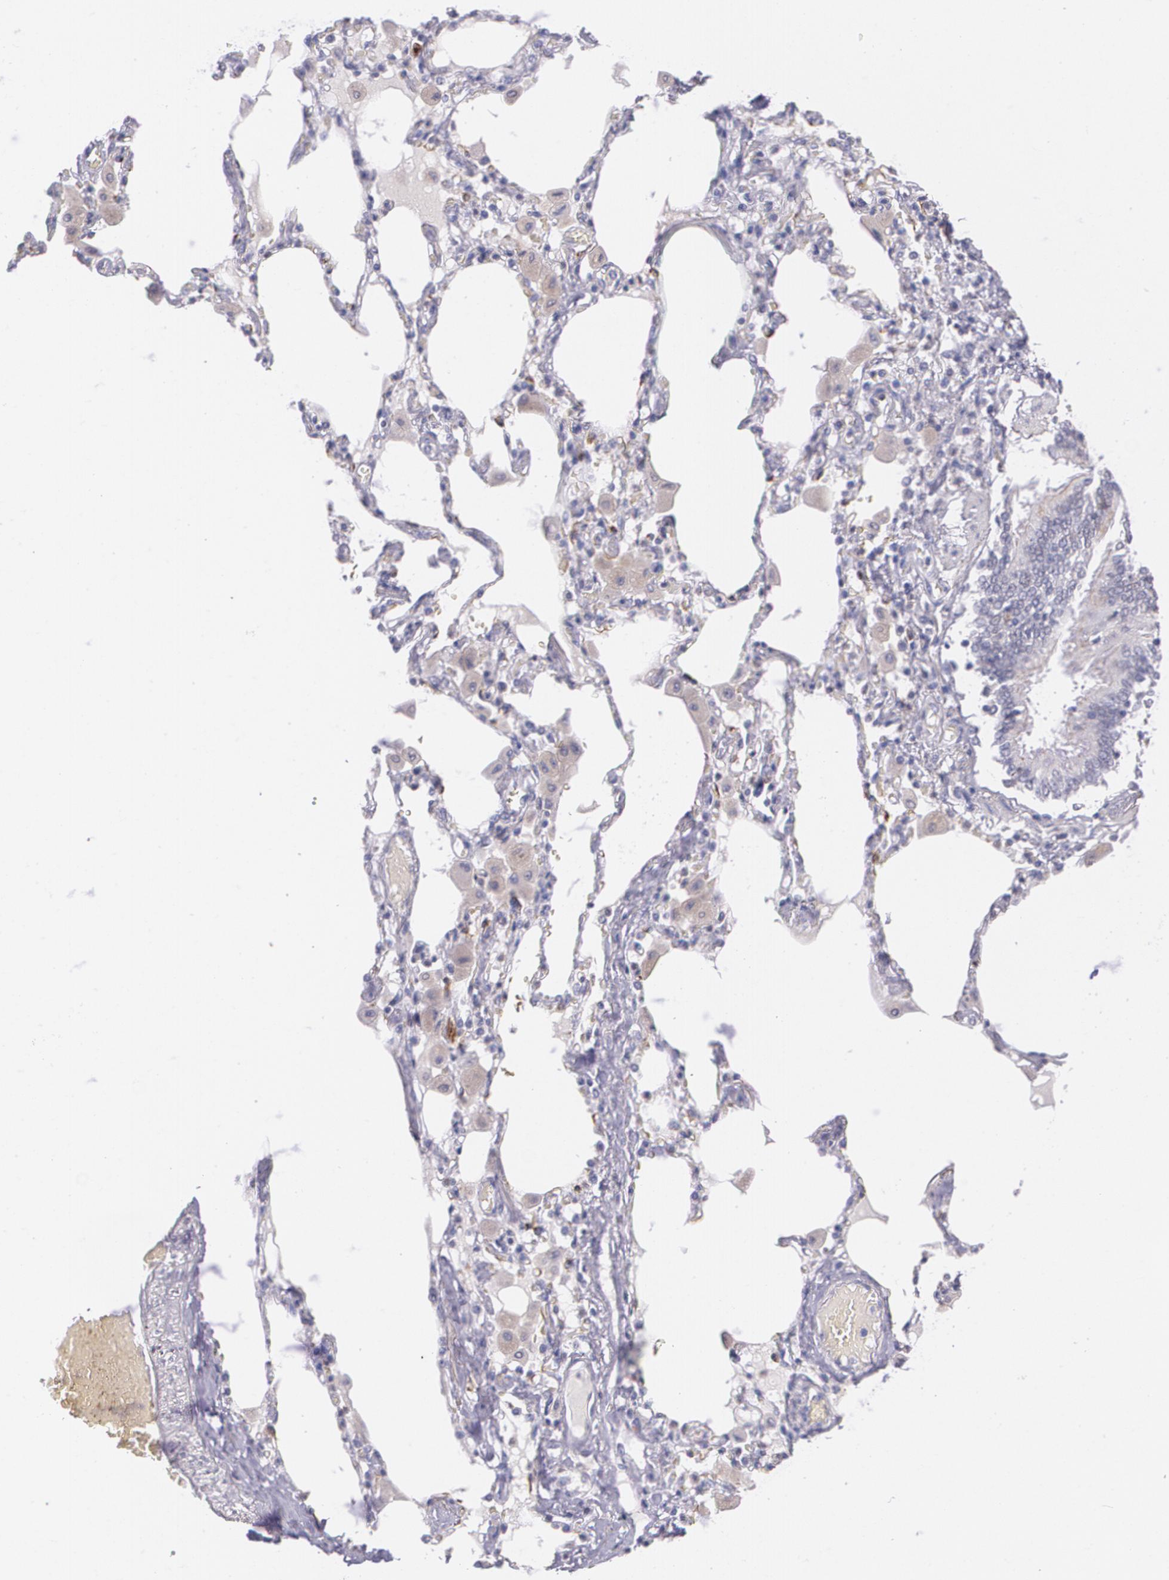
{"staining": {"intensity": "negative", "quantity": "none", "location": "none"}, "tissue": "bronchus", "cell_type": "Respiratory epithelial cells", "image_type": "normal", "snomed": [{"axis": "morphology", "description": "Normal tissue, NOS"}, {"axis": "morphology", "description": "Squamous cell carcinoma, NOS"}, {"axis": "topography", "description": "Bronchus"}, {"axis": "topography", "description": "Lung"}], "caption": "An immunohistochemistry (IHC) micrograph of unremarkable bronchus is shown. There is no staining in respiratory epithelial cells of bronchus.", "gene": "RTN1", "patient": {"sex": "female", "age": 47}}